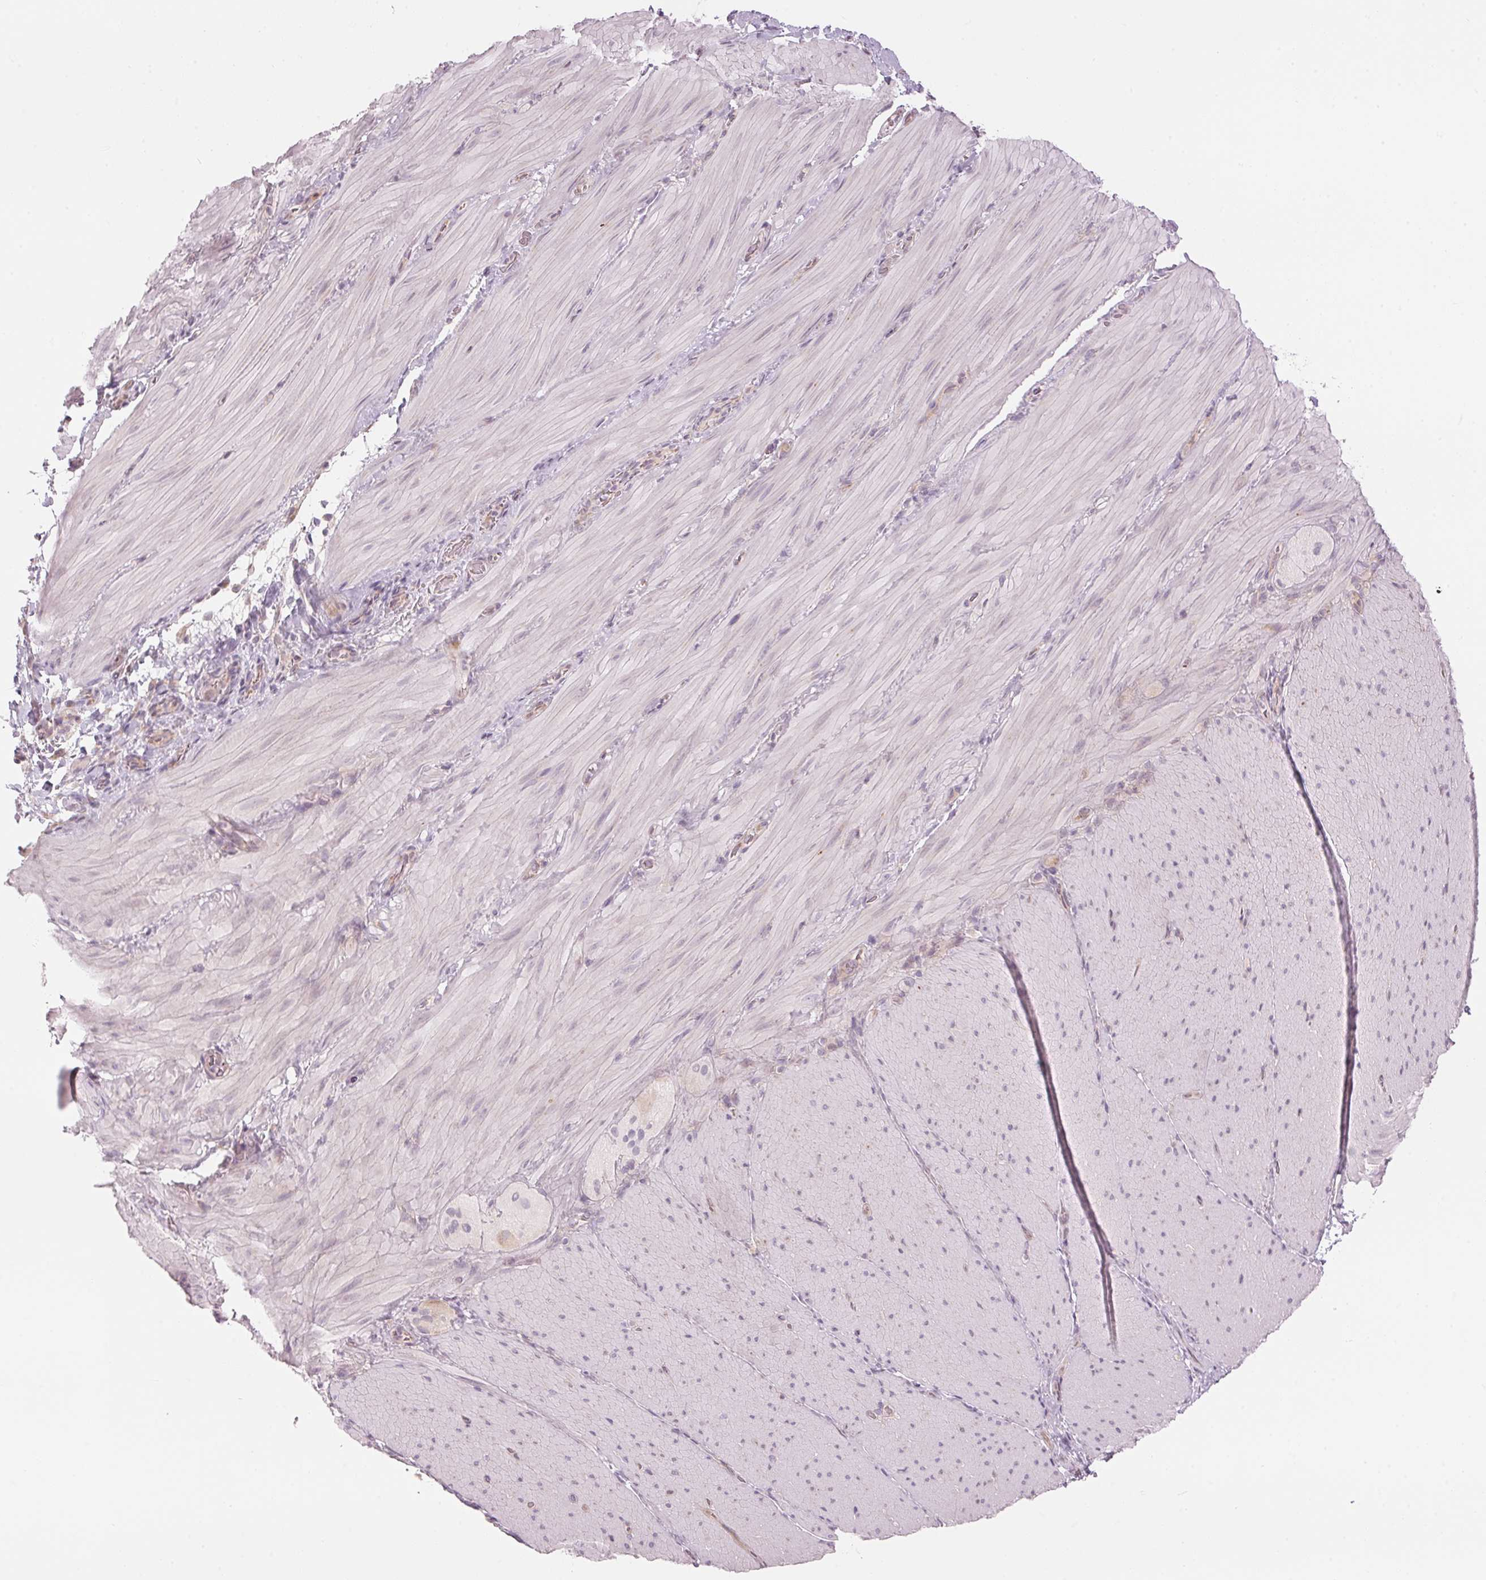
{"staining": {"intensity": "negative", "quantity": "none", "location": "none"}, "tissue": "smooth muscle", "cell_type": "Smooth muscle cells", "image_type": "normal", "snomed": [{"axis": "morphology", "description": "Normal tissue, NOS"}, {"axis": "topography", "description": "Smooth muscle"}, {"axis": "topography", "description": "Colon"}], "caption": "Immunohistochemistry (IHC) histopathology image of unremarkable smooth muscle stained for a protein (brown), which shows no positivity in smooth muscle cells. The staining was performed using DAB to visualize the protein expression in brown, while the nuclei were stained in blue with hematoxylin (Magnification: 20x).", "gene": "GNMT", "patient": {"sex": "male", "age": 73}}